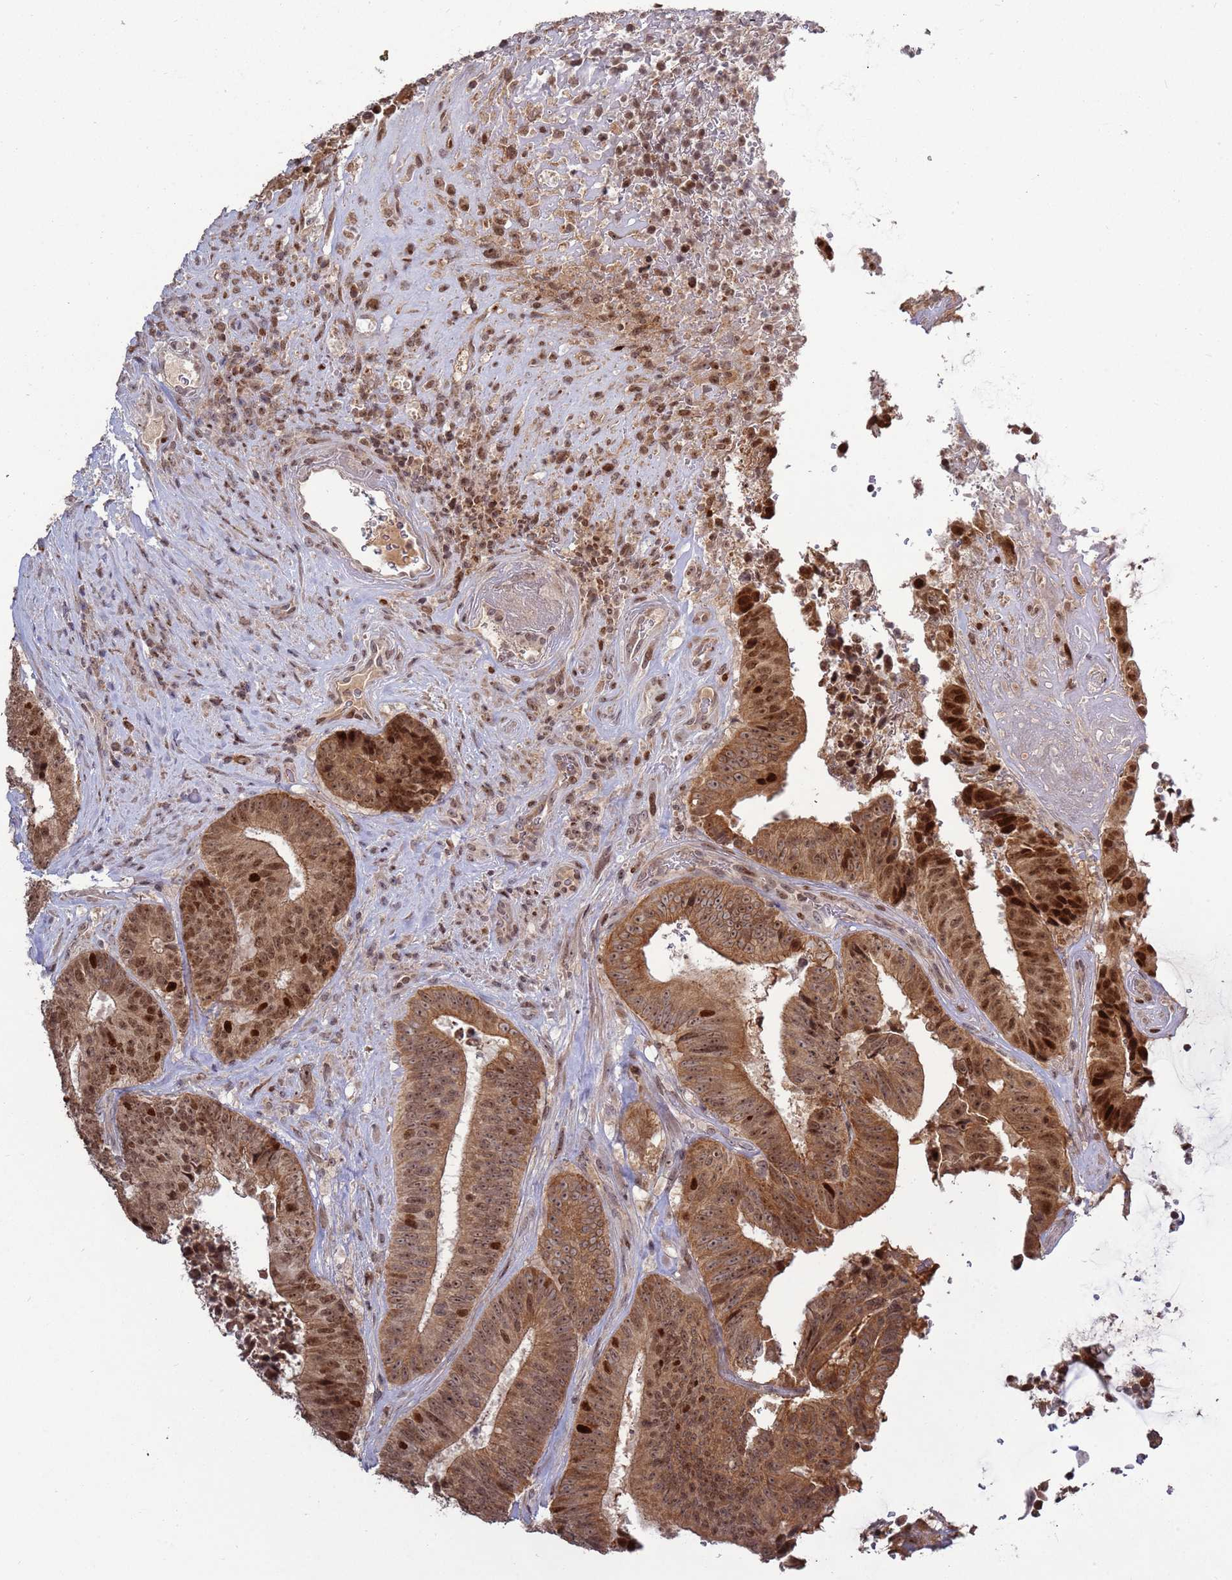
{"staining": {"intensity": "strong", "quantity": ">75%", "location": "nuclear"}, "tissue": "colorectal cancer", "cell_type": "Tumor cells", "image_type": "cancer", "snomed": [{"axis": "morphology", "description": "Adenocarcinoma, NOS"}, {"axis": "topography", "description": "Rectum"}], "caption": "A histopathology image of colorectal adenocarcinoma stained for a protein demonstrates strong nuclear brown staining in tumor cells.", "gene": "RCOR2", "patient": {"sex": "male", "age": 72}}